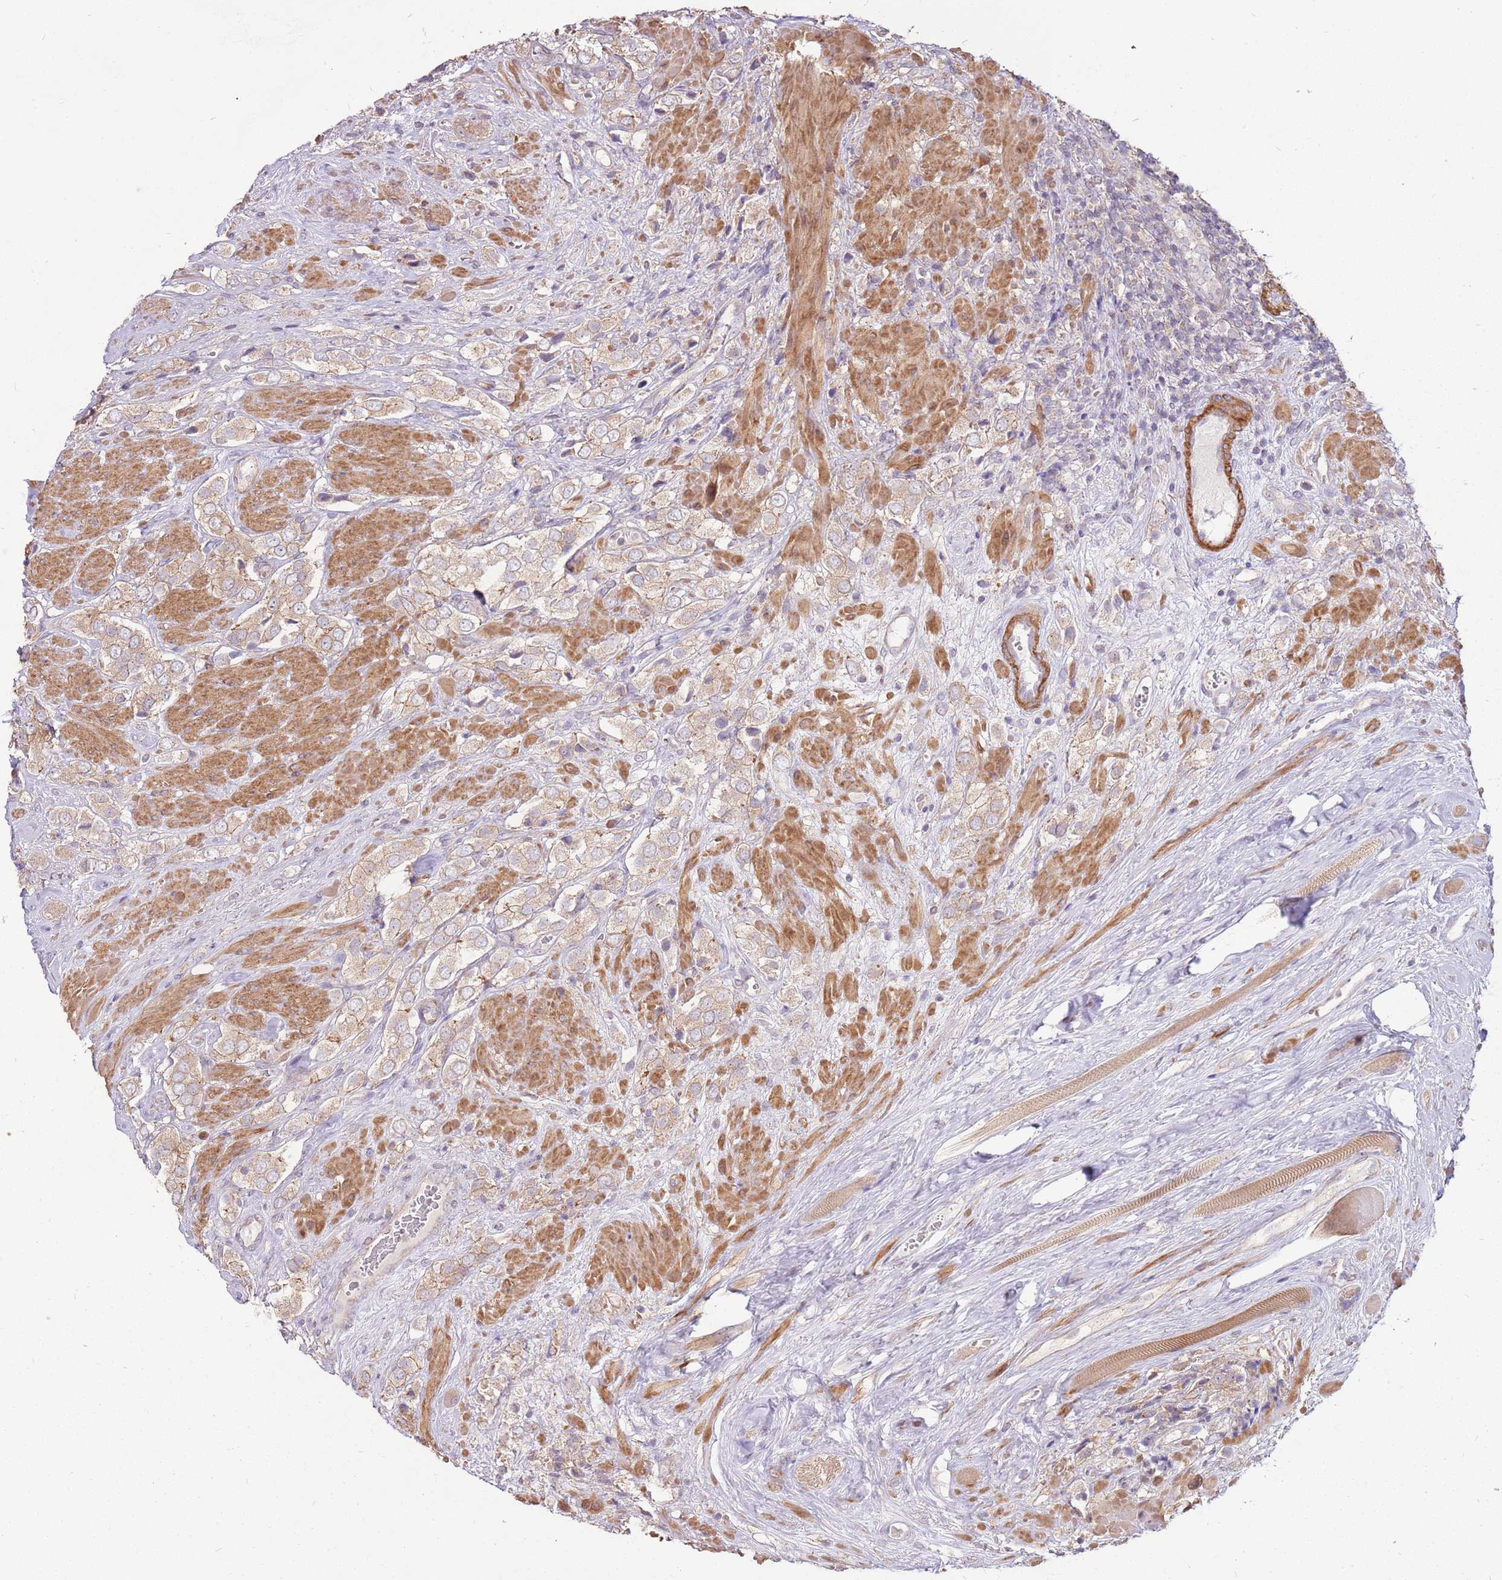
{"staining": {"intensity": "weak", "quantity": ">75%", "location": "cytoplasmic/membranous"}, "tissue": "prostate cancer", "cell_type": "Tumor cells", "image_type": "cancer", "snomed": [{"axis": "morphology", "description": "Adenocarcinoma, High grade"}, {"axis": "topography", "description": "Prostate and seminal vesicle, NOS"}], "caption": "Tumor cells demonstrate low levels of weak cytoplasmic/membranous positivity in approximately >75% of cells in human high-grade adenocarcinoma (prostate). (Brightfield microscopy of DAB IHC at high magnification).", "gene": "SPATA31D1", "patient": {"sex": "male", "age": 64}}